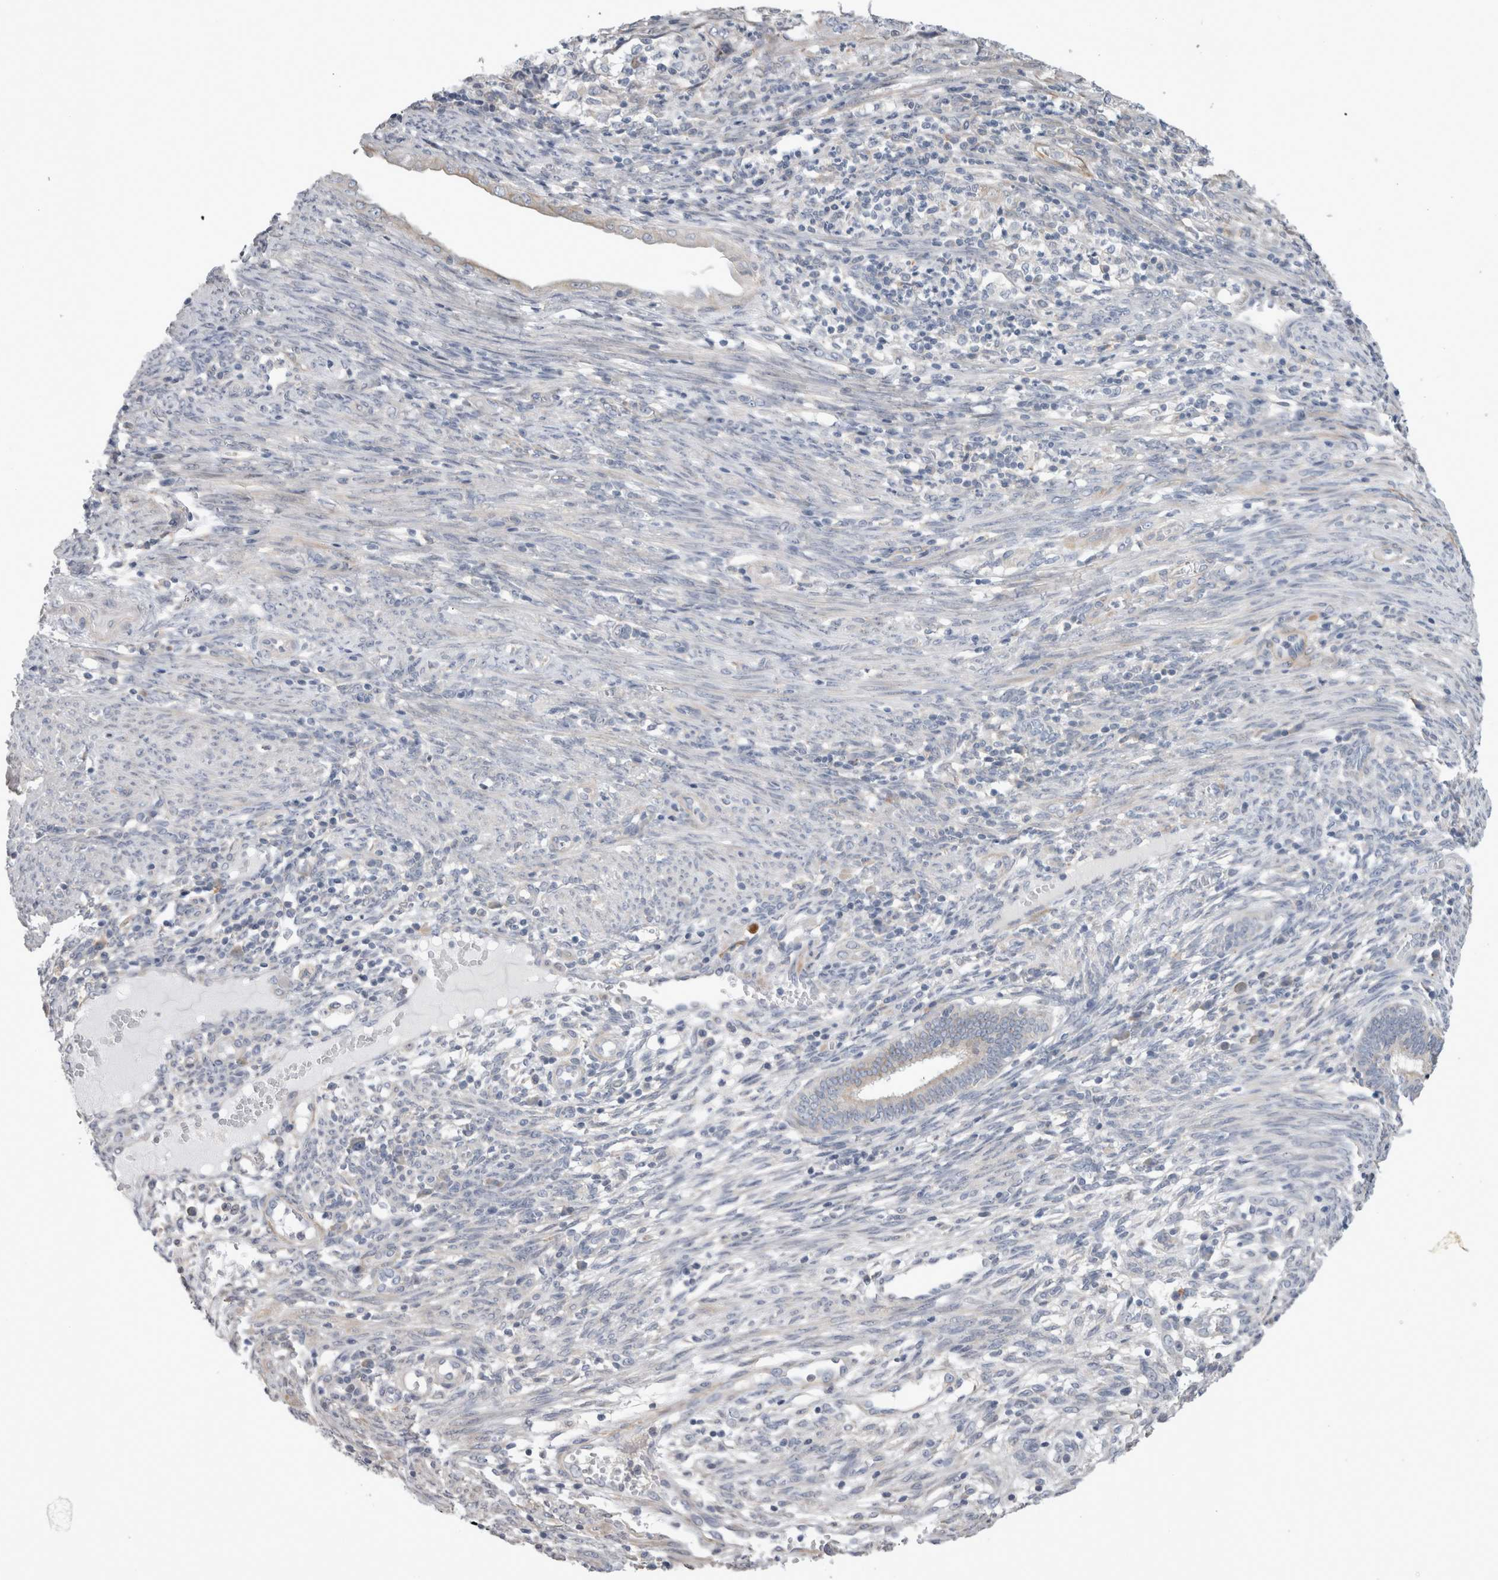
{"staining": {"intensity": "weak", "quantity": "<25%", "location": "cytoplasmic/membranous"}, "tissue": "endometrial cancer", "cell_type": "Tumor cells", "image_type": "cancer", "snomed": [{"axis": "morphology", "description": "Adenocarcinoma, NOS"}, {"axis": "topography", "description": "Endometrium"}], "caption": "The micrograph reveals no significant expression in tumor cells of endometrial adenocarcinoma. Brightfield microscopy of IHC stained with DAB (brown) and hematoxylin (blue), captured at high magnification.", "gene": "SMAP2", "patient": {"sex": "female", "age": 51}}